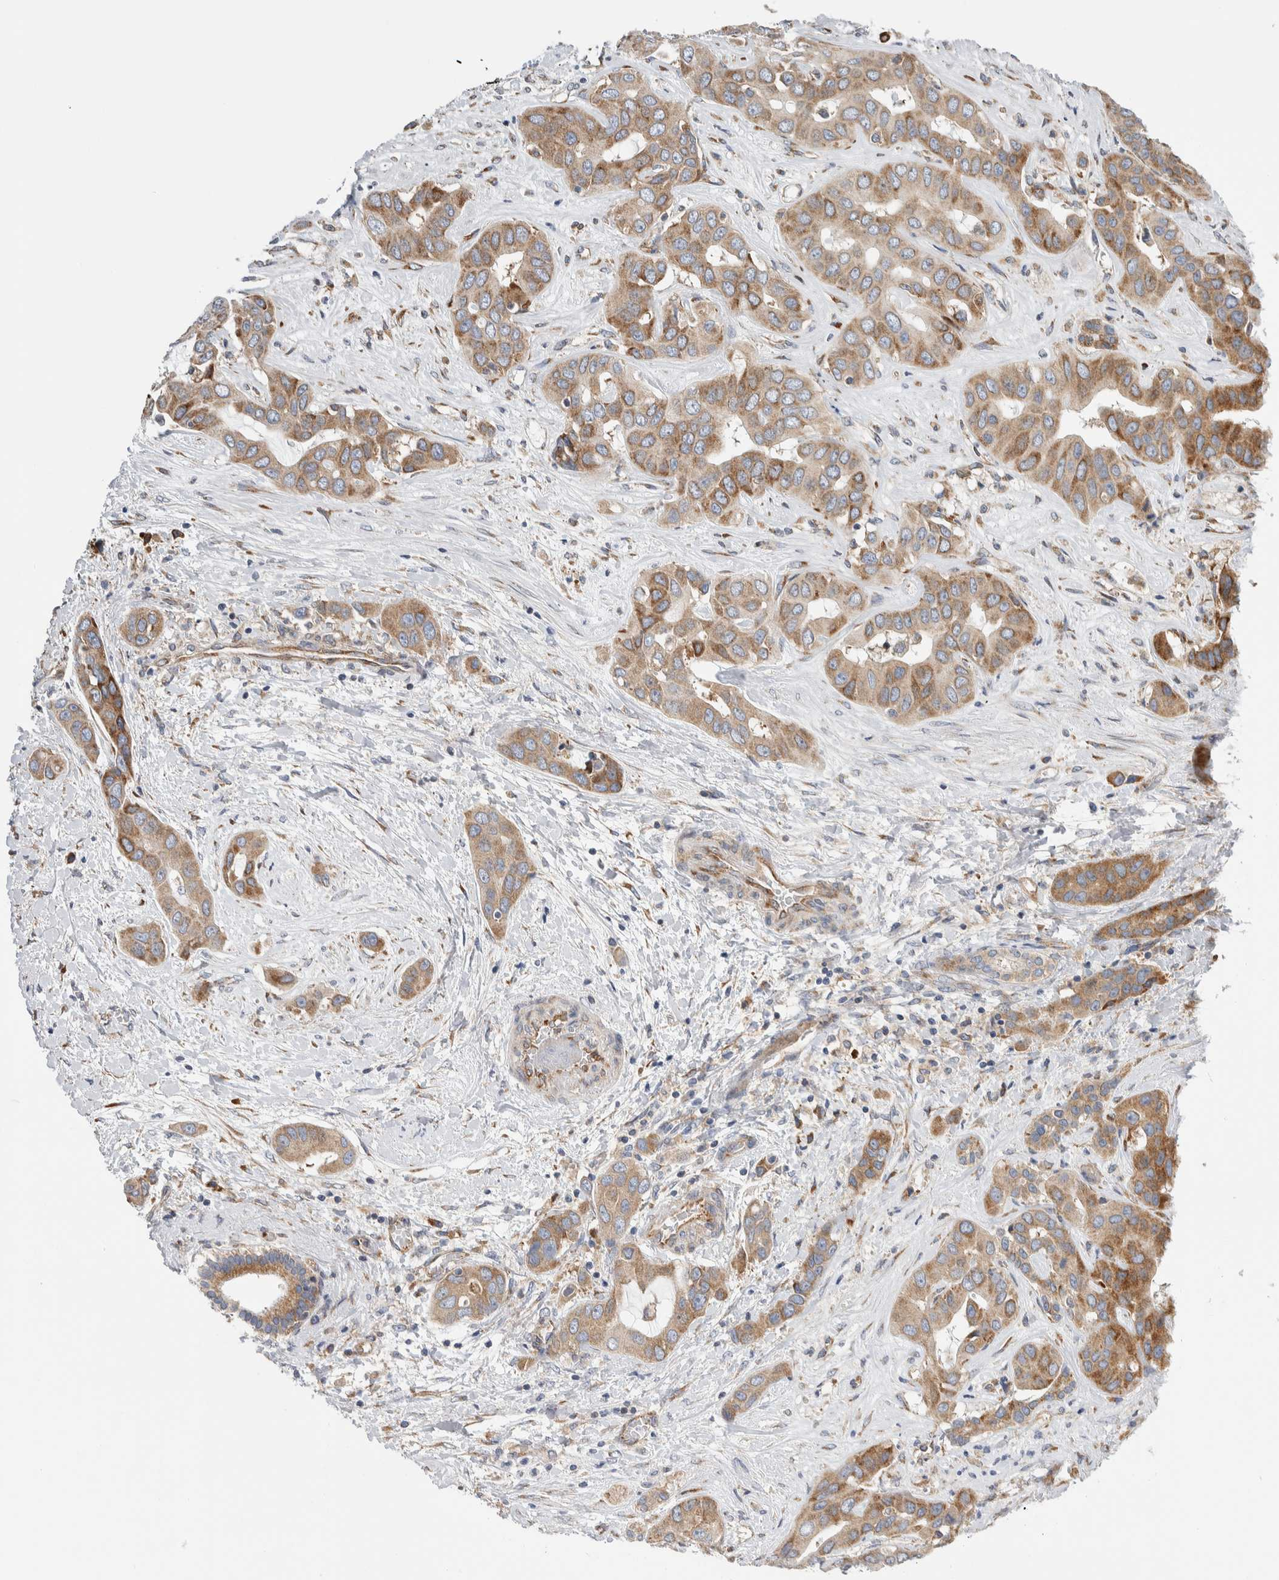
{"staining": {"intensity": "moderate", "quantity": ">75%", "location": "cytoplasmic/membranous"}, "tissue": "liver cancer", "cell_type": "Tumor cells", "image_type": "cancer", "snomed": [{"axis": "morphology", "description": "Cholangiocarcinoma"}, {"axis": "topography", "description": "Liver"}], "caption": "Liver cancer stained for a protein (brown) shows moderate cytoplasmic/membranous positive expression in about >75% of tumor cells.", "gene": "RACK1", "patient": {"sex": "female", "age": 52}}